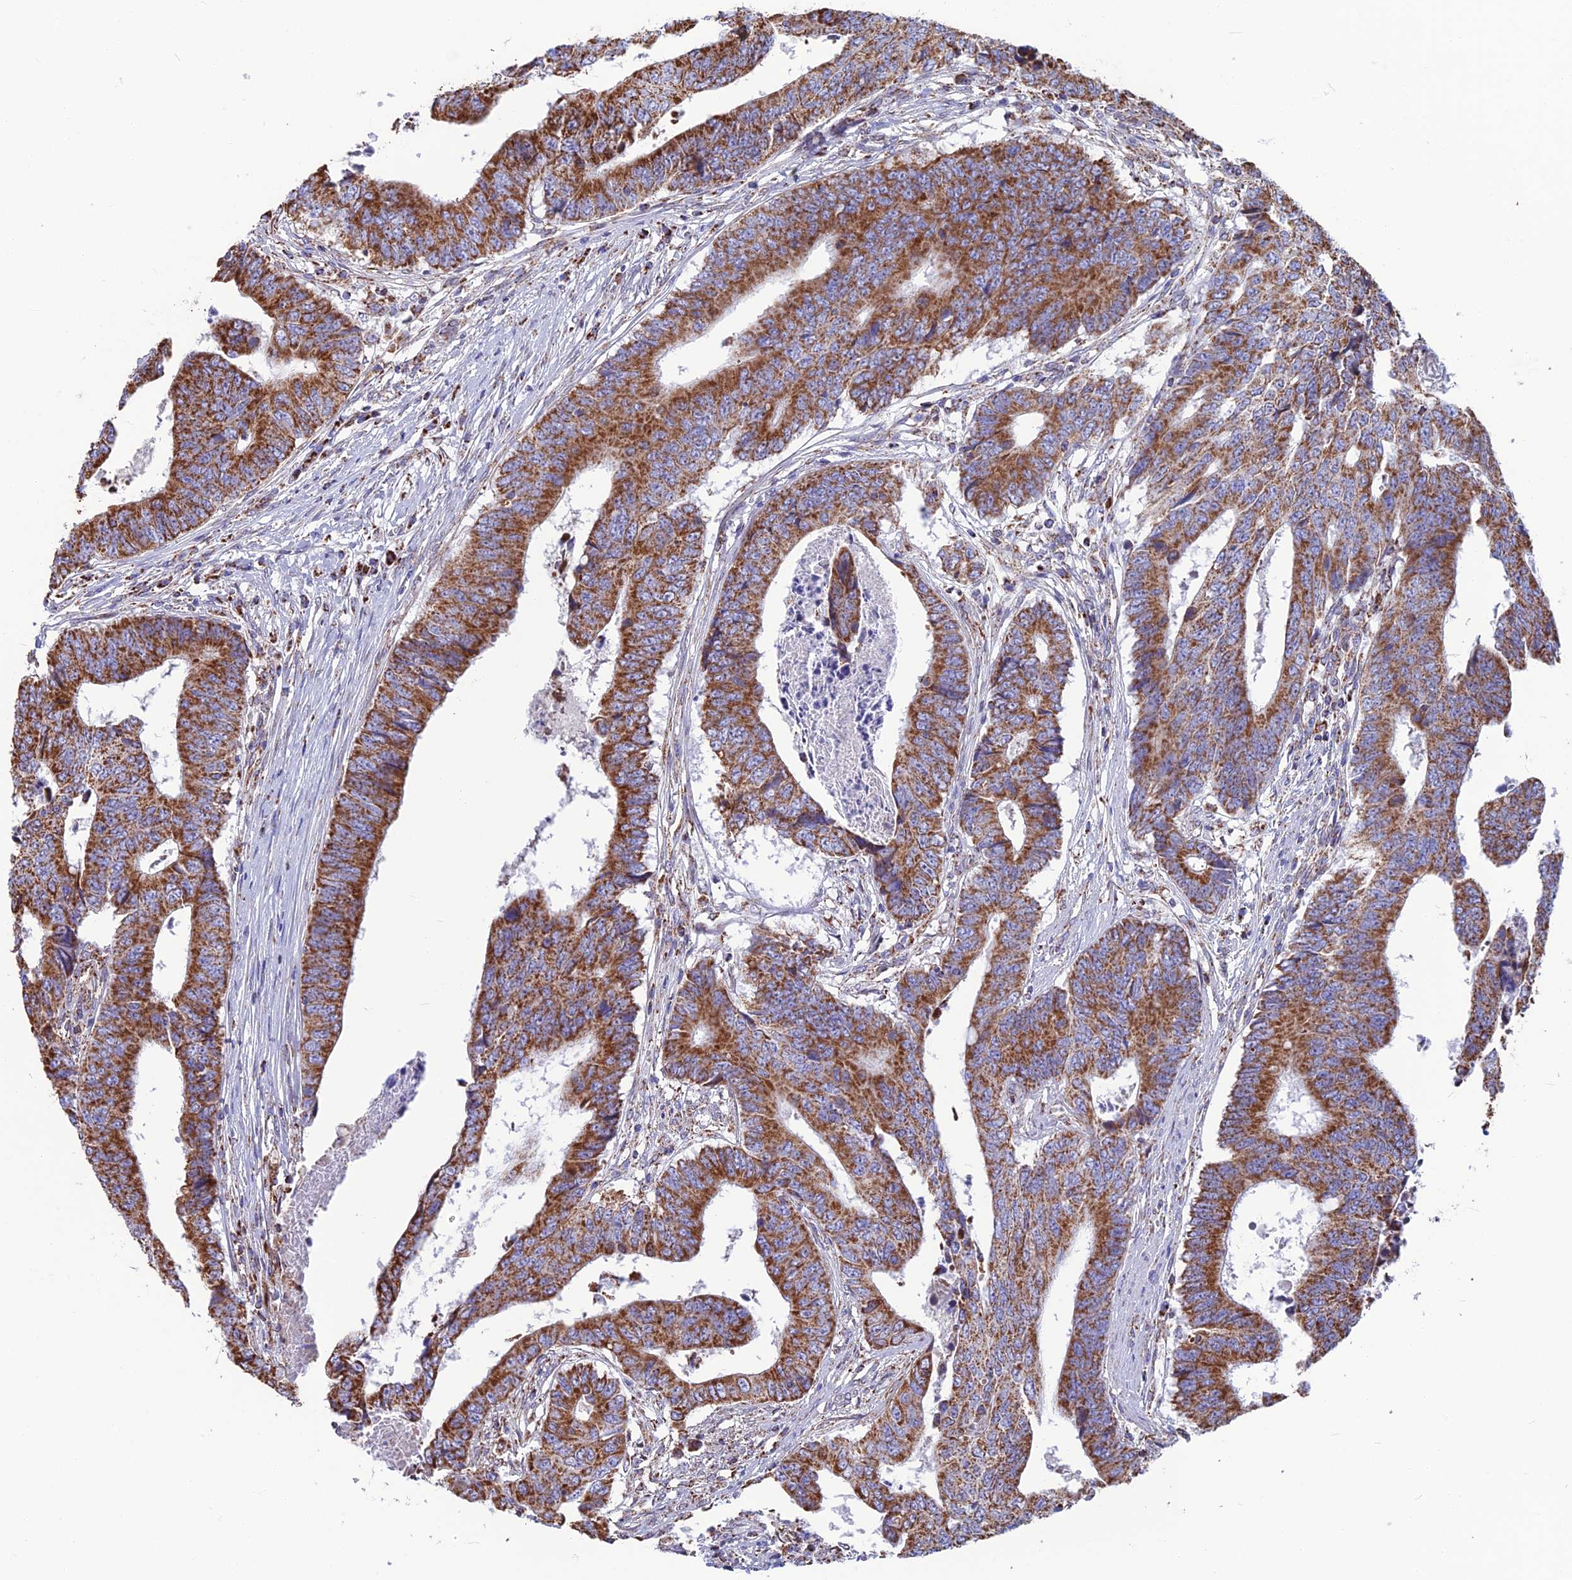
{"staining": {"intensity": "strong", "quantity": ">75%", "location": "cytoplasmic/membranous"}, "tissue": "colorectal cancer", "cell_type": "Tumor cells", "image_type": "cancer", "snomed": [{"axis": "morphology", "description": "Adenocarcinoma, NOS"}, {"axis": "topography", "description": "Rectum"}], "caption": "Tumor cells reveal high levels of strong cytoplasmic/membranous expression in approximately >75% of cells in adenocarcinoma (colorectal). (DAB (3,3'-diaminobenzidine) = brown stain, brightfield microscopy at high magnification).", "gene": "CS", "patient": {"sex": "male", "age": 84}}